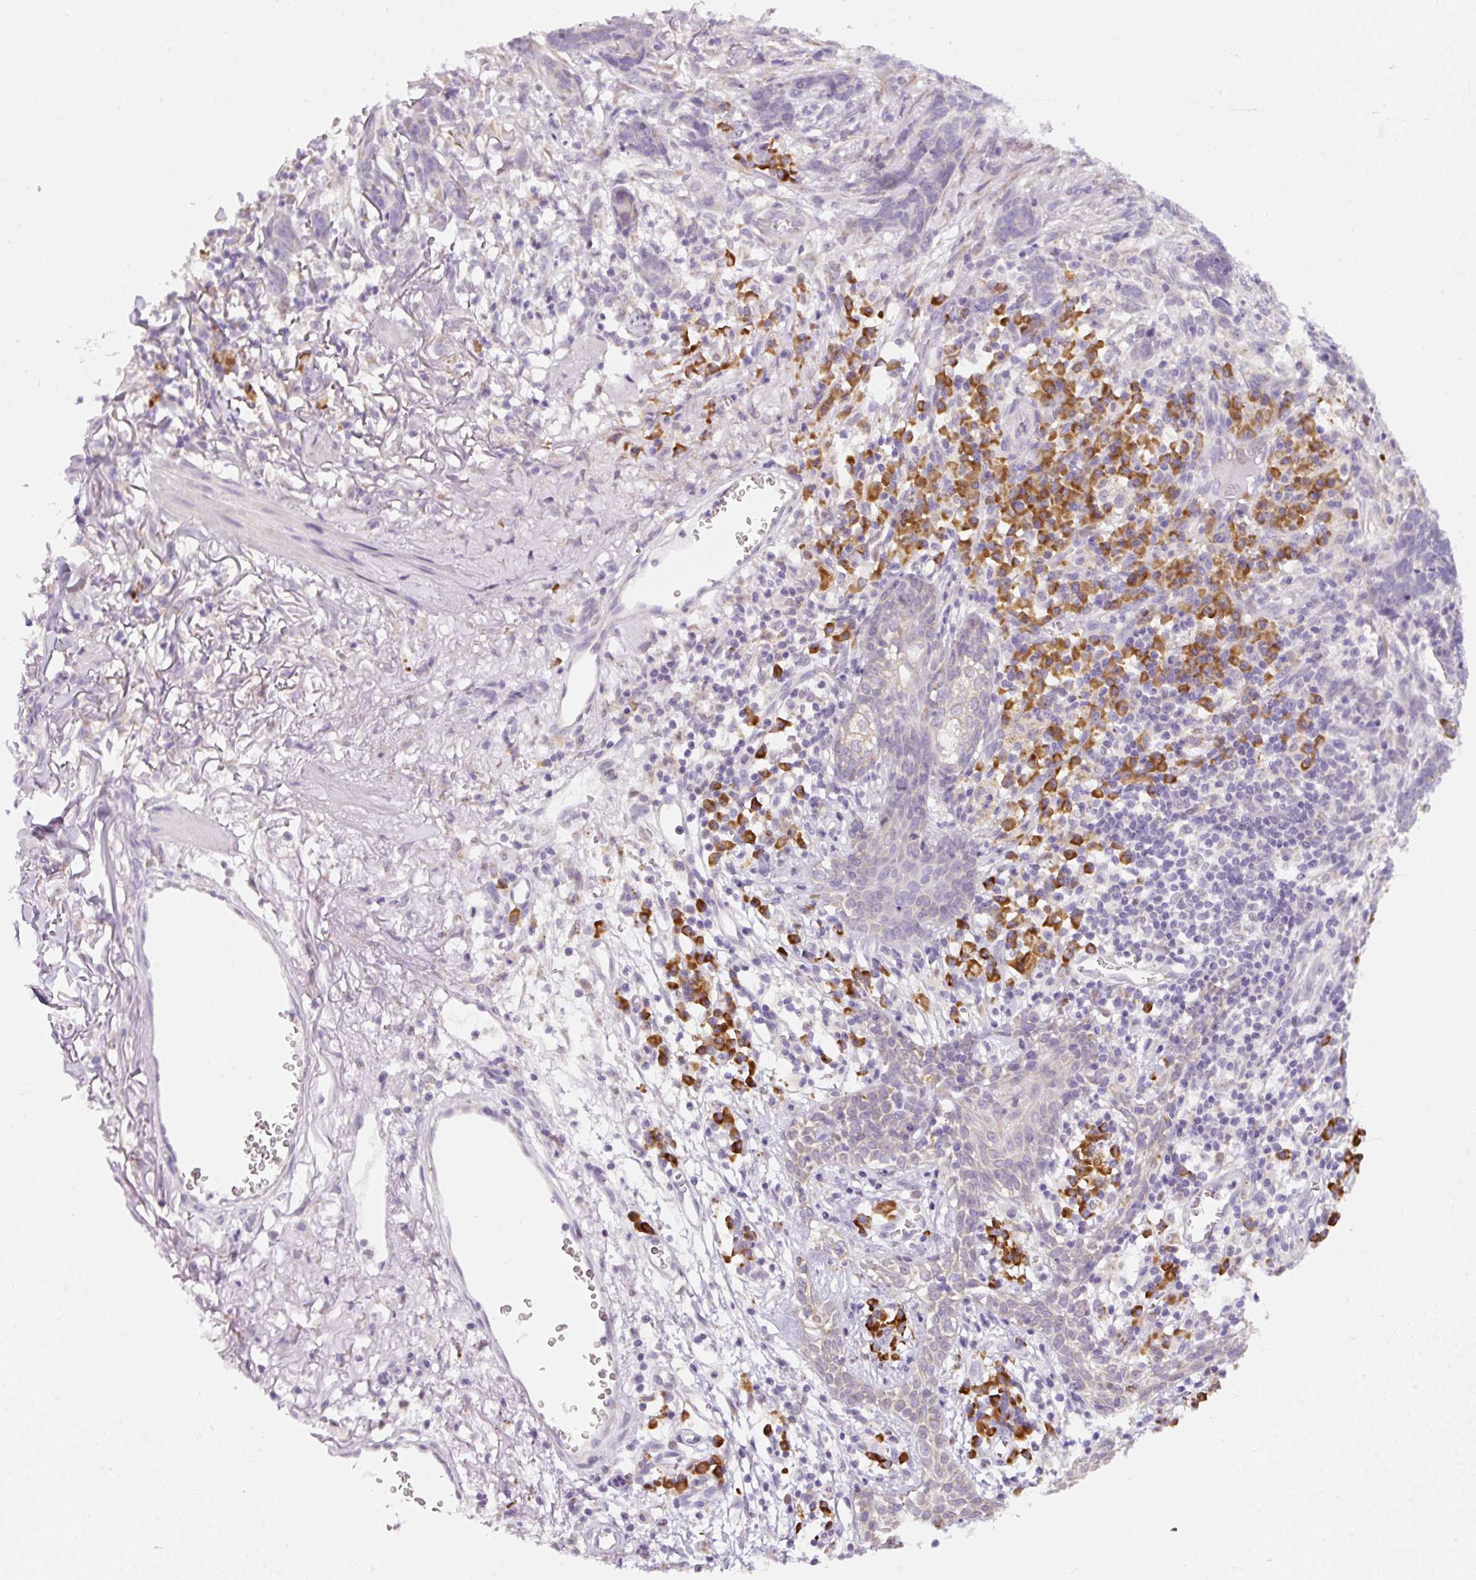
{"staining": {"intensity": "negative", "quantity": "none", "location": "none"}, "tissue": "skin cancer", "cell_type": "Tumor cells", "image_type": "cancer", "snomed": [{"axis": "morphology", "description": "Basal cell carcinoma"}, {"axis": "topography", "description": "Skin"}], "caption": "Tumor cells are negative for protein expression in human skin basal cell carcinoma. Brightfield microscopy of immunohistochemistry (IHC) stained with DAB (3,3'-diaminobenzidine) (brown) and hematoxylin (blue), captured at high magnification.", "gene": "DDOST", "patient": {"sex": "male", "age": 85}}